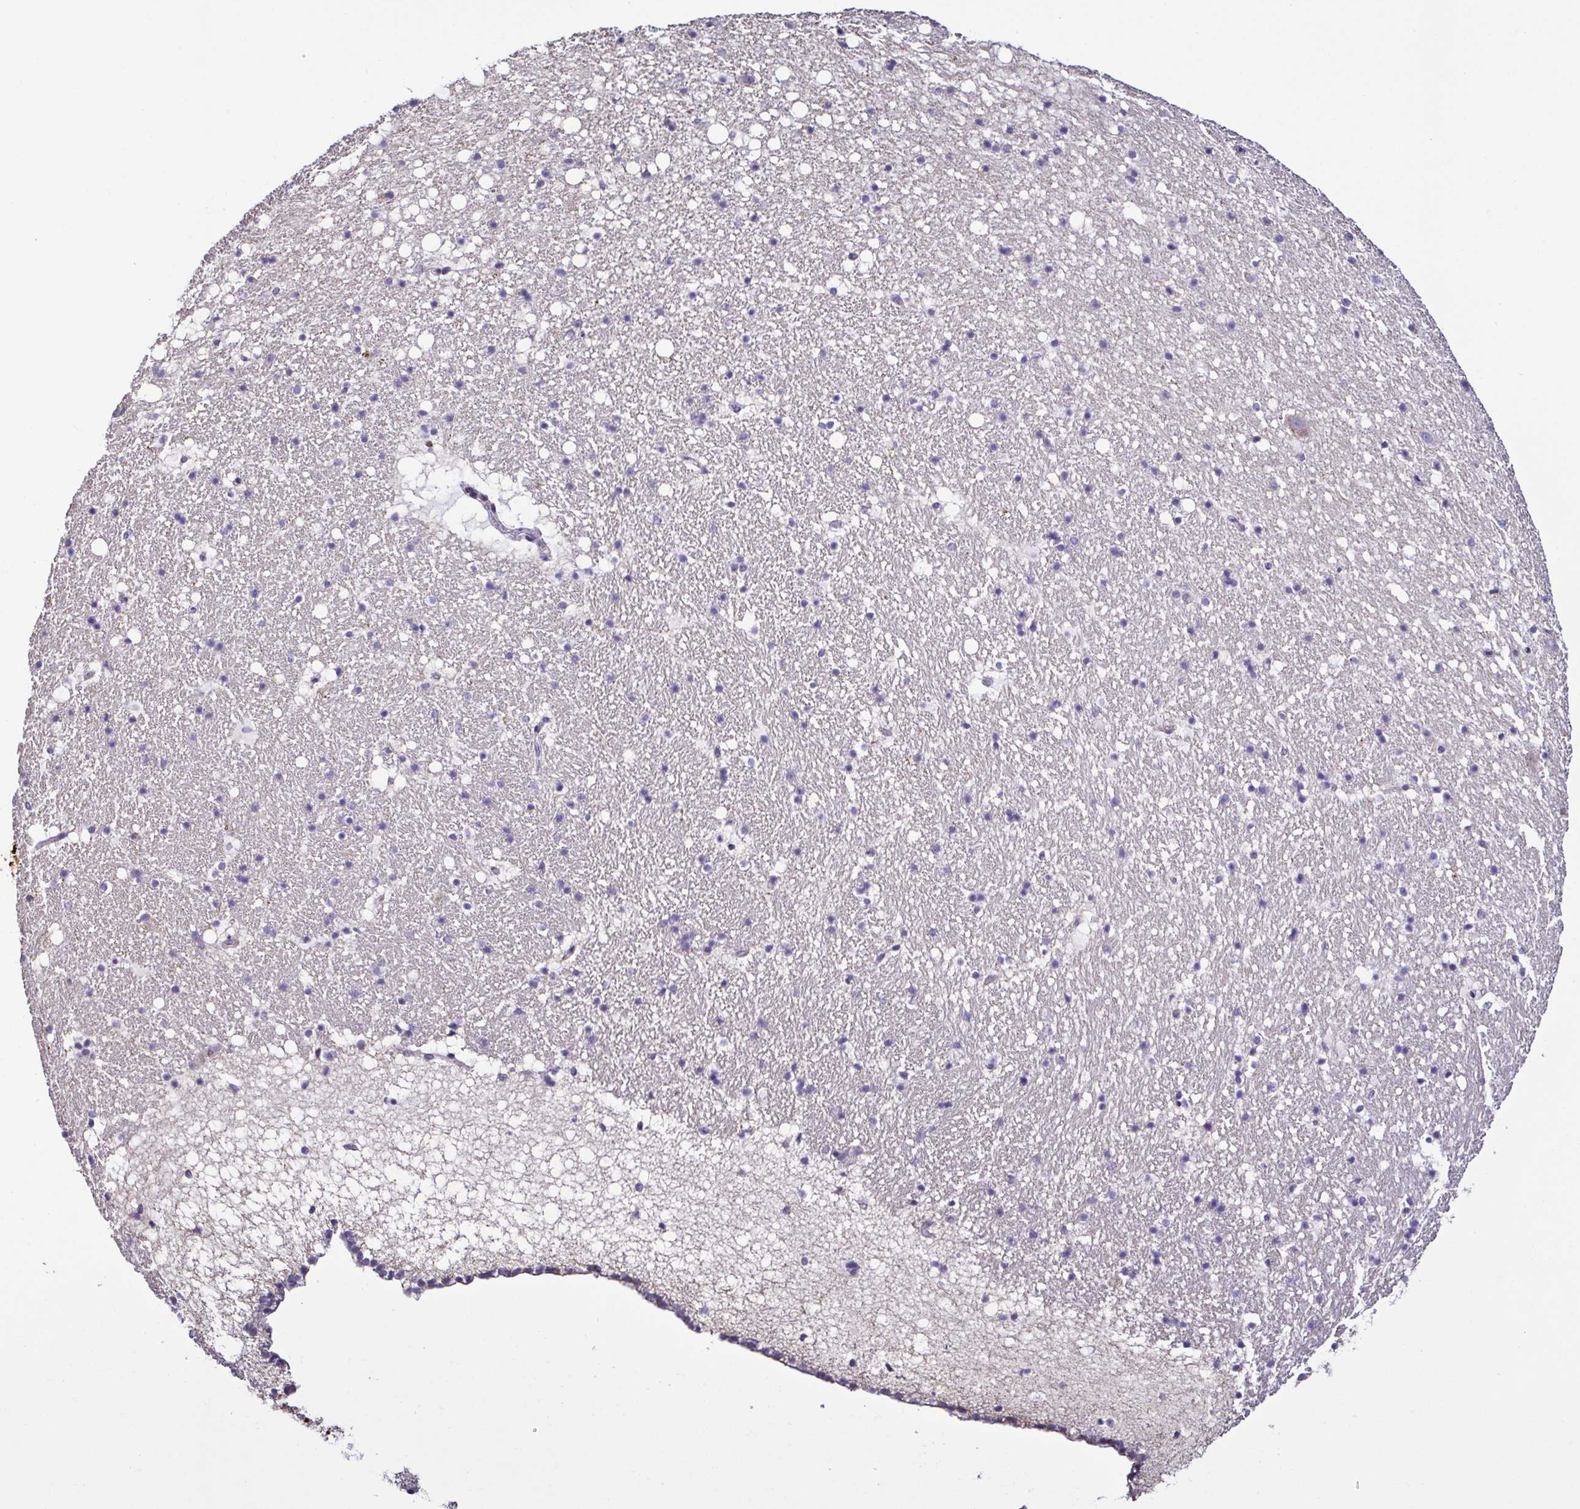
{"staining": {"intensity": "negative", "quantity": "none", "location": "none"}, "tissue": "hippocampus", "cell_type": "Glial cells", "image_type": "normal", "snomed": [{"axis": "morphology", "description": "Normal tissue, NOS"}, {"axis": "topography", "description": "Hippocampus"}], "caption": "The photomicrograph shows no significant staining in glial cells of hippocampus.", "gene": "TNNT2", "patient": {"sex": "female", "age": 42}}